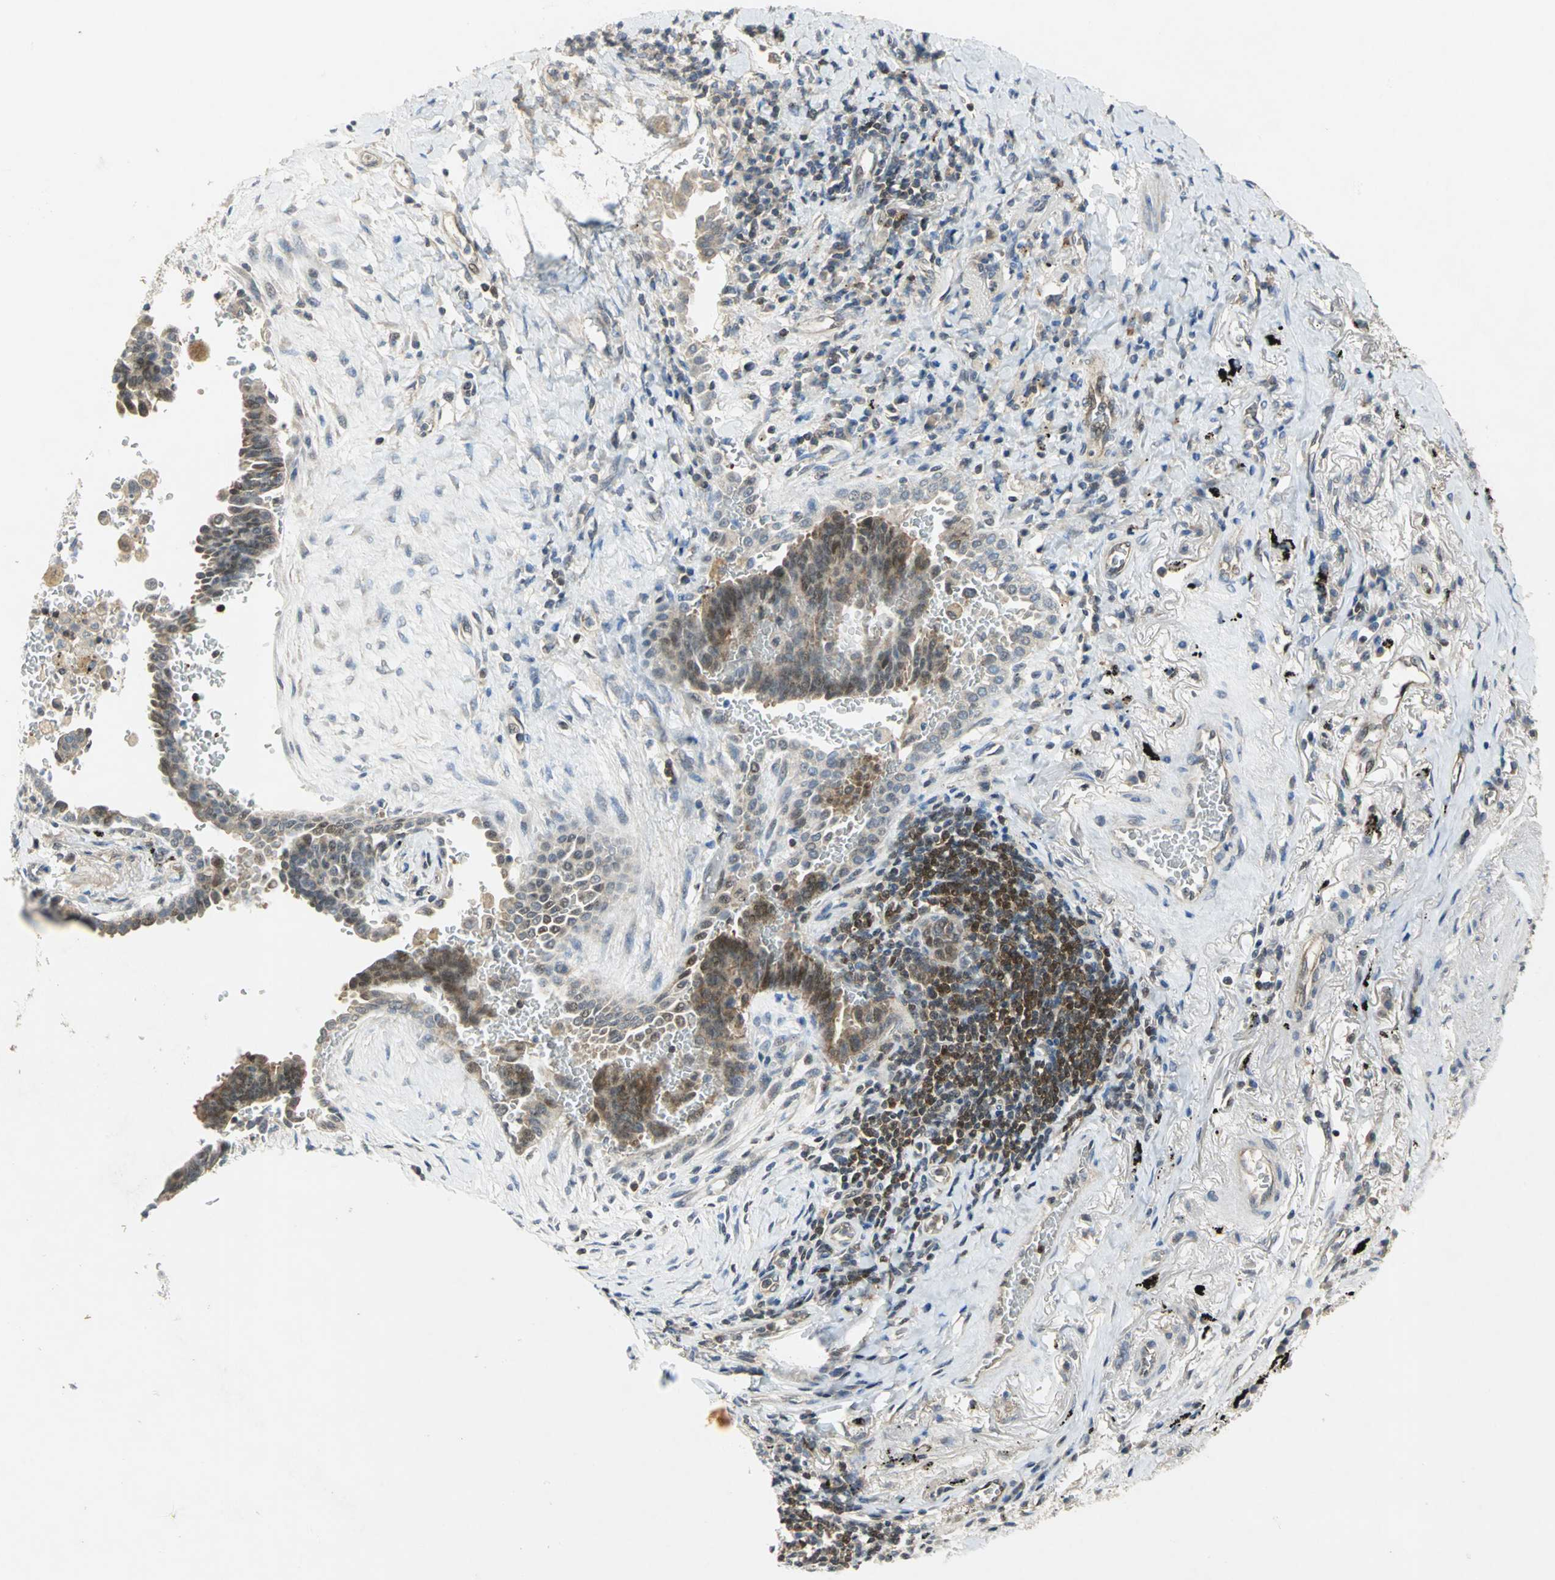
{"staining": {"intensity": "moderate", "quantity": ">75%", "location": "nuclear"}, "tissue": "lung cancer", "cell_type": "Tumor cells", "image_type": "cancer", "snomed": [{"axis": "morphology", "description": "Adenocarcinoma, NOS"}, {"axis": "topography", "description": "Lung"}], "caption": "Lung cancer (adenocarcinoma) stained with immunohistochemistry (IHC) exhibits moderate nuclear expression in approximately >75% of tumor cells. (Stains: DAB in brown, nuclei in blue, Microscopy: brightfield microscopy at high magnification).", "gene": "PPIA", "patient": {"sex": "female", "age": 64}}